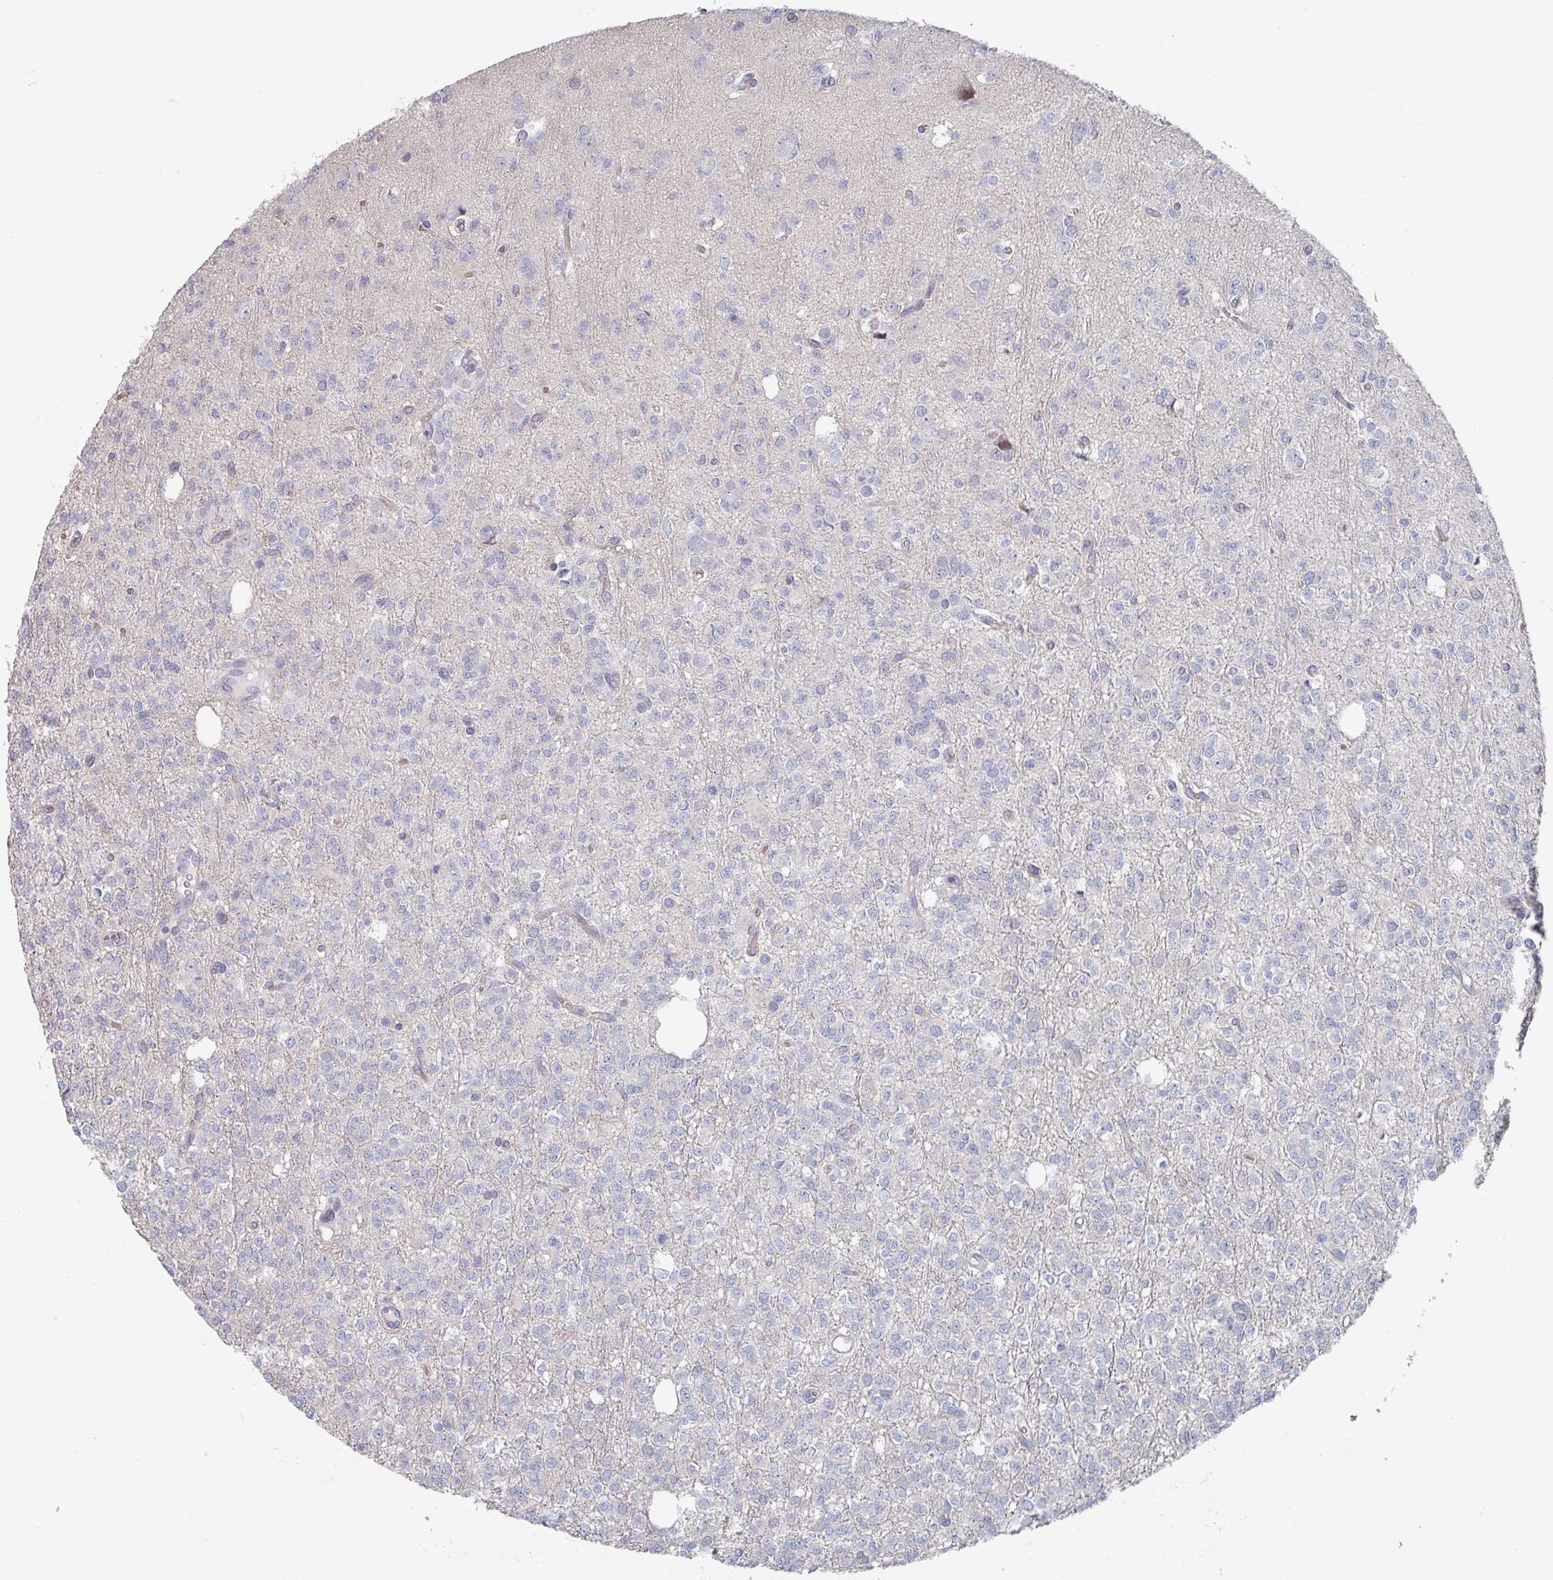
{"staining": {"intensity": "negative", "quantity": "none", "location": "none"}, "tissue": "glioma", "cell_type": "Tumor cells", "image_type": "cancer", "snomed": [{"axis": "morphology", "description": "Glioma, malignant, Low grade"}, {"axis": "topography", "description": "Brain"}], "caption": "IHC of low-grade glioma (malignant) demonstrates no positivity in tumor cells.", "gene": "EFL1", "patient": {"sex": "female", "age": 33}}